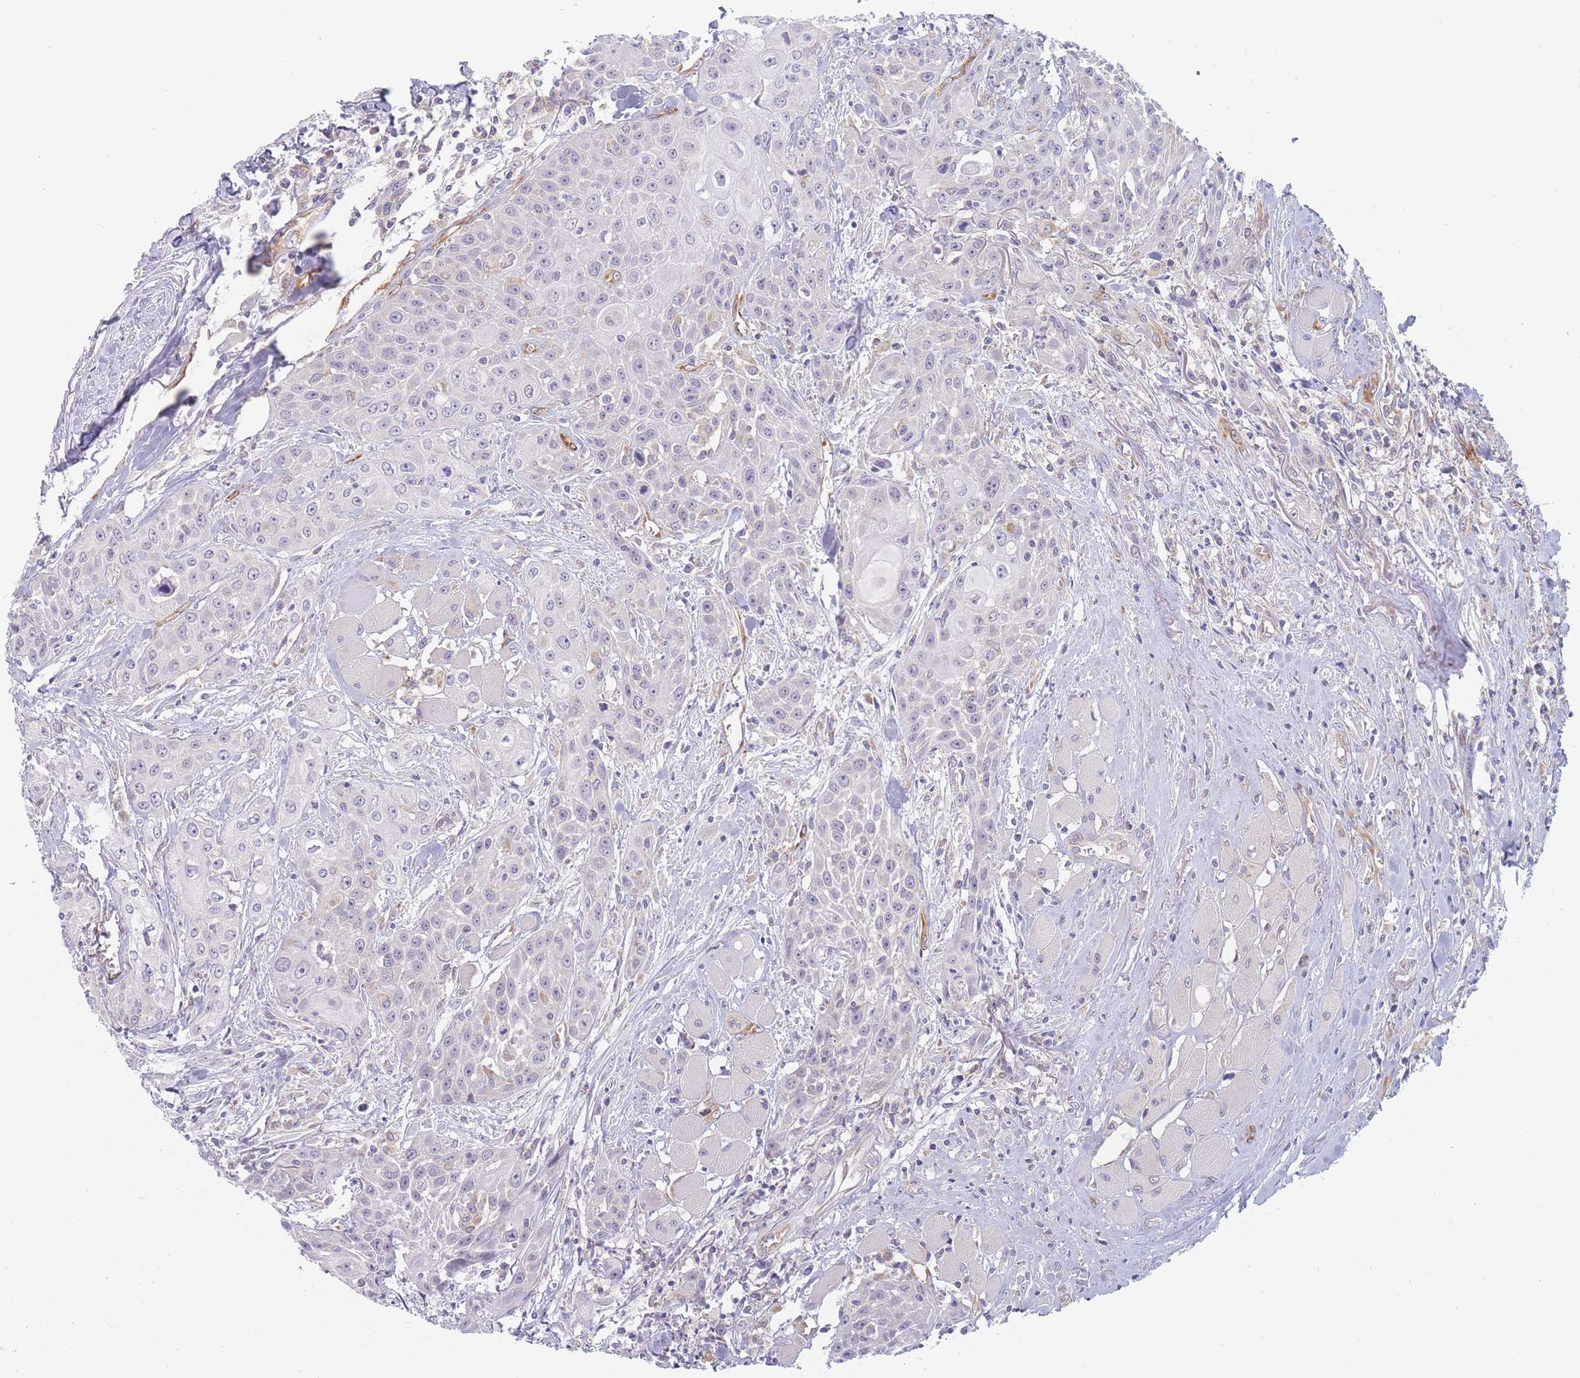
{"staining": {"intensity": "negative", "quantity": "none", "location": "none"}, "tissue": "head and neck cancer", "cell_type": "Tumor cells", "image_type": "cancer", "snomed": [{"axis": "morphology", "description": "Squamous cell carcinoma, NOS"}, {"axis": "topography", "description": "Oral tissue"}, {"axis": "topography", "description": "Head-Neck"}], "caption": "This histopathology image is of head and neck cancer (squamous cell carcinoma) stained with immunohistochemistry to label a protein in brown with the nuclei are counter-stained blue. There is no staining in tumor cells.", "gene": "MAP1S", "patient": {"sex": "female", "age": 82}}